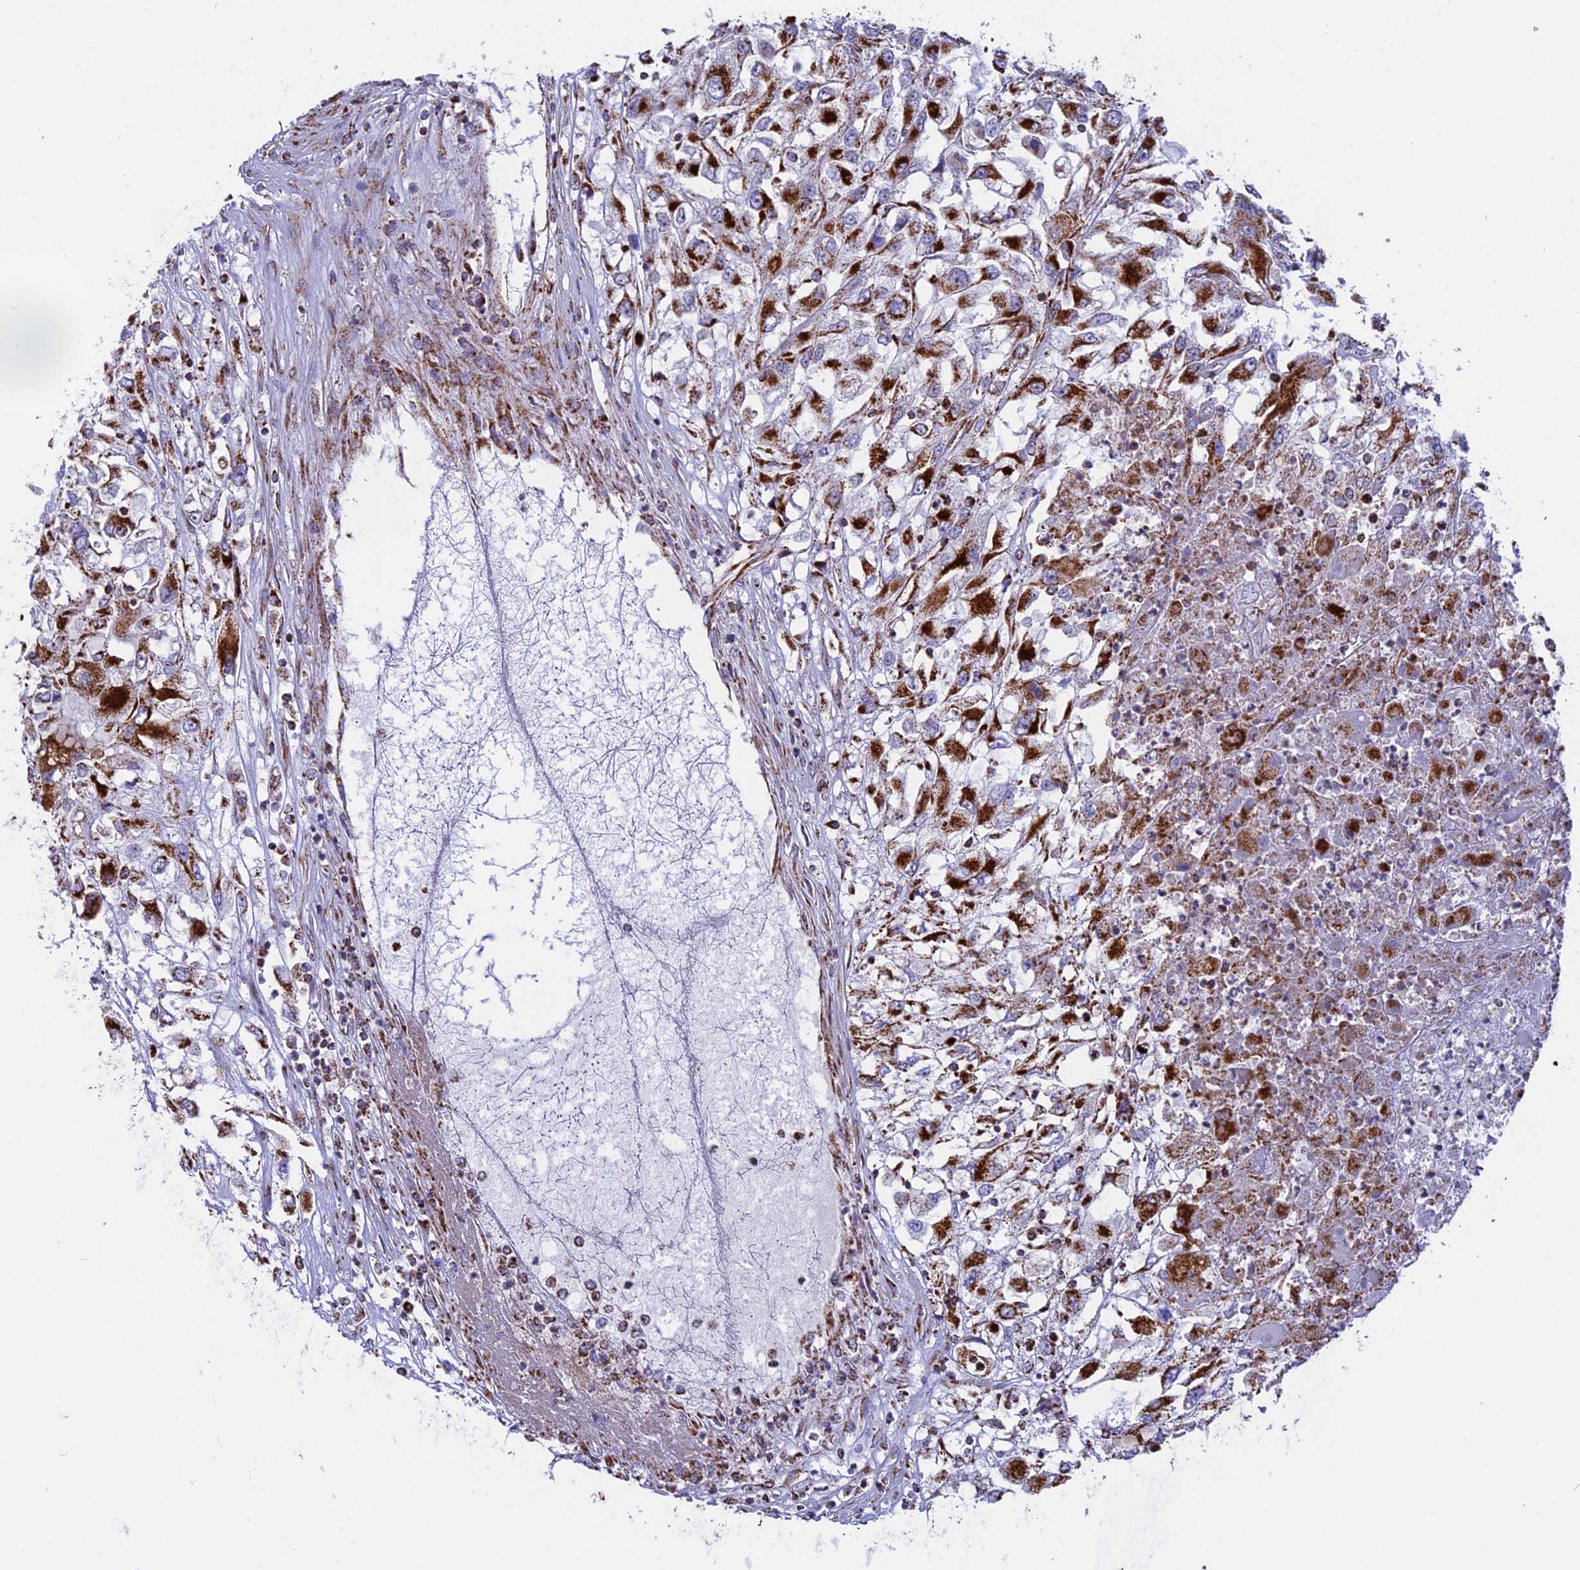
{"staining": {"intensity": "strong", "quantity": ">75%", "location": "cytoplasmic/membranous"}, "tissue": "renal cancer", "cell_type": "Tumor cells", "image_type": "cancer", "snomed": [{"axis": "morphology", "description": "Adenocarcinoma, NOS"}, {"axis": "topography", "description": "Kidney"}], "caption": "Tumor cells display high levels of strong cytoplasmic/membranous staining in approximately >75% of cells in human adenocarcinoma (renal).", "gene": "UQCRB", "patient": {"sex": "female", "age": 52}}